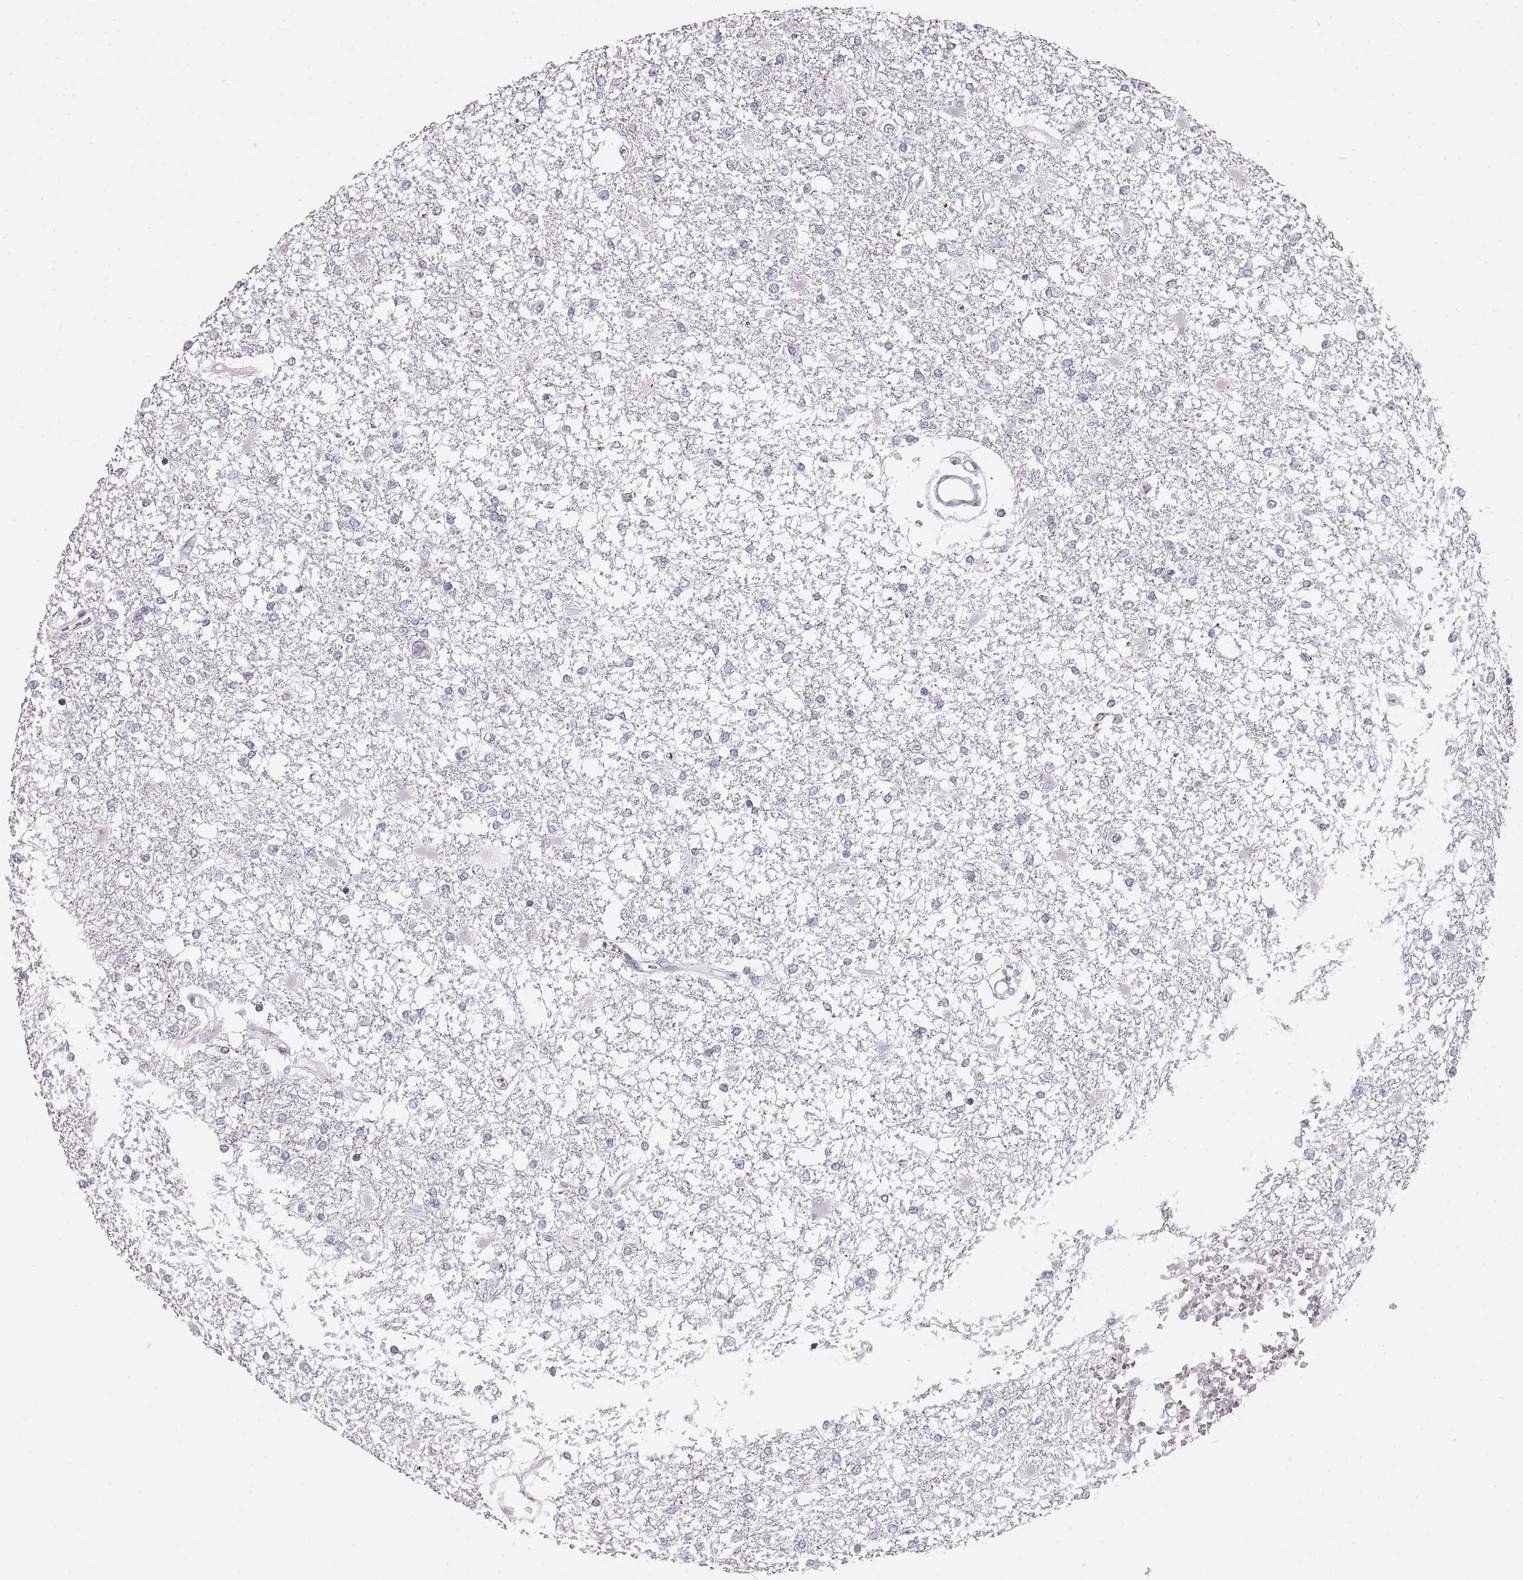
{"staining": {"intensity": "negative", "quantity": "none", "location": "none"}, "tissue": "glioma", "cell_type": "Tumor cells", "image_type": "cancer", "snomed": [{"axis": "morphology", "description": "Glioma, malignant, High grade"}, {"axis": "topography", "description": "Cerebral cortex"}], "caption": "A micrograph of human malignant high-grade glioma is negative for staining in tumor cells.", "gene": "CRYAA", "patient": {"sex": "male", "age": 79}}